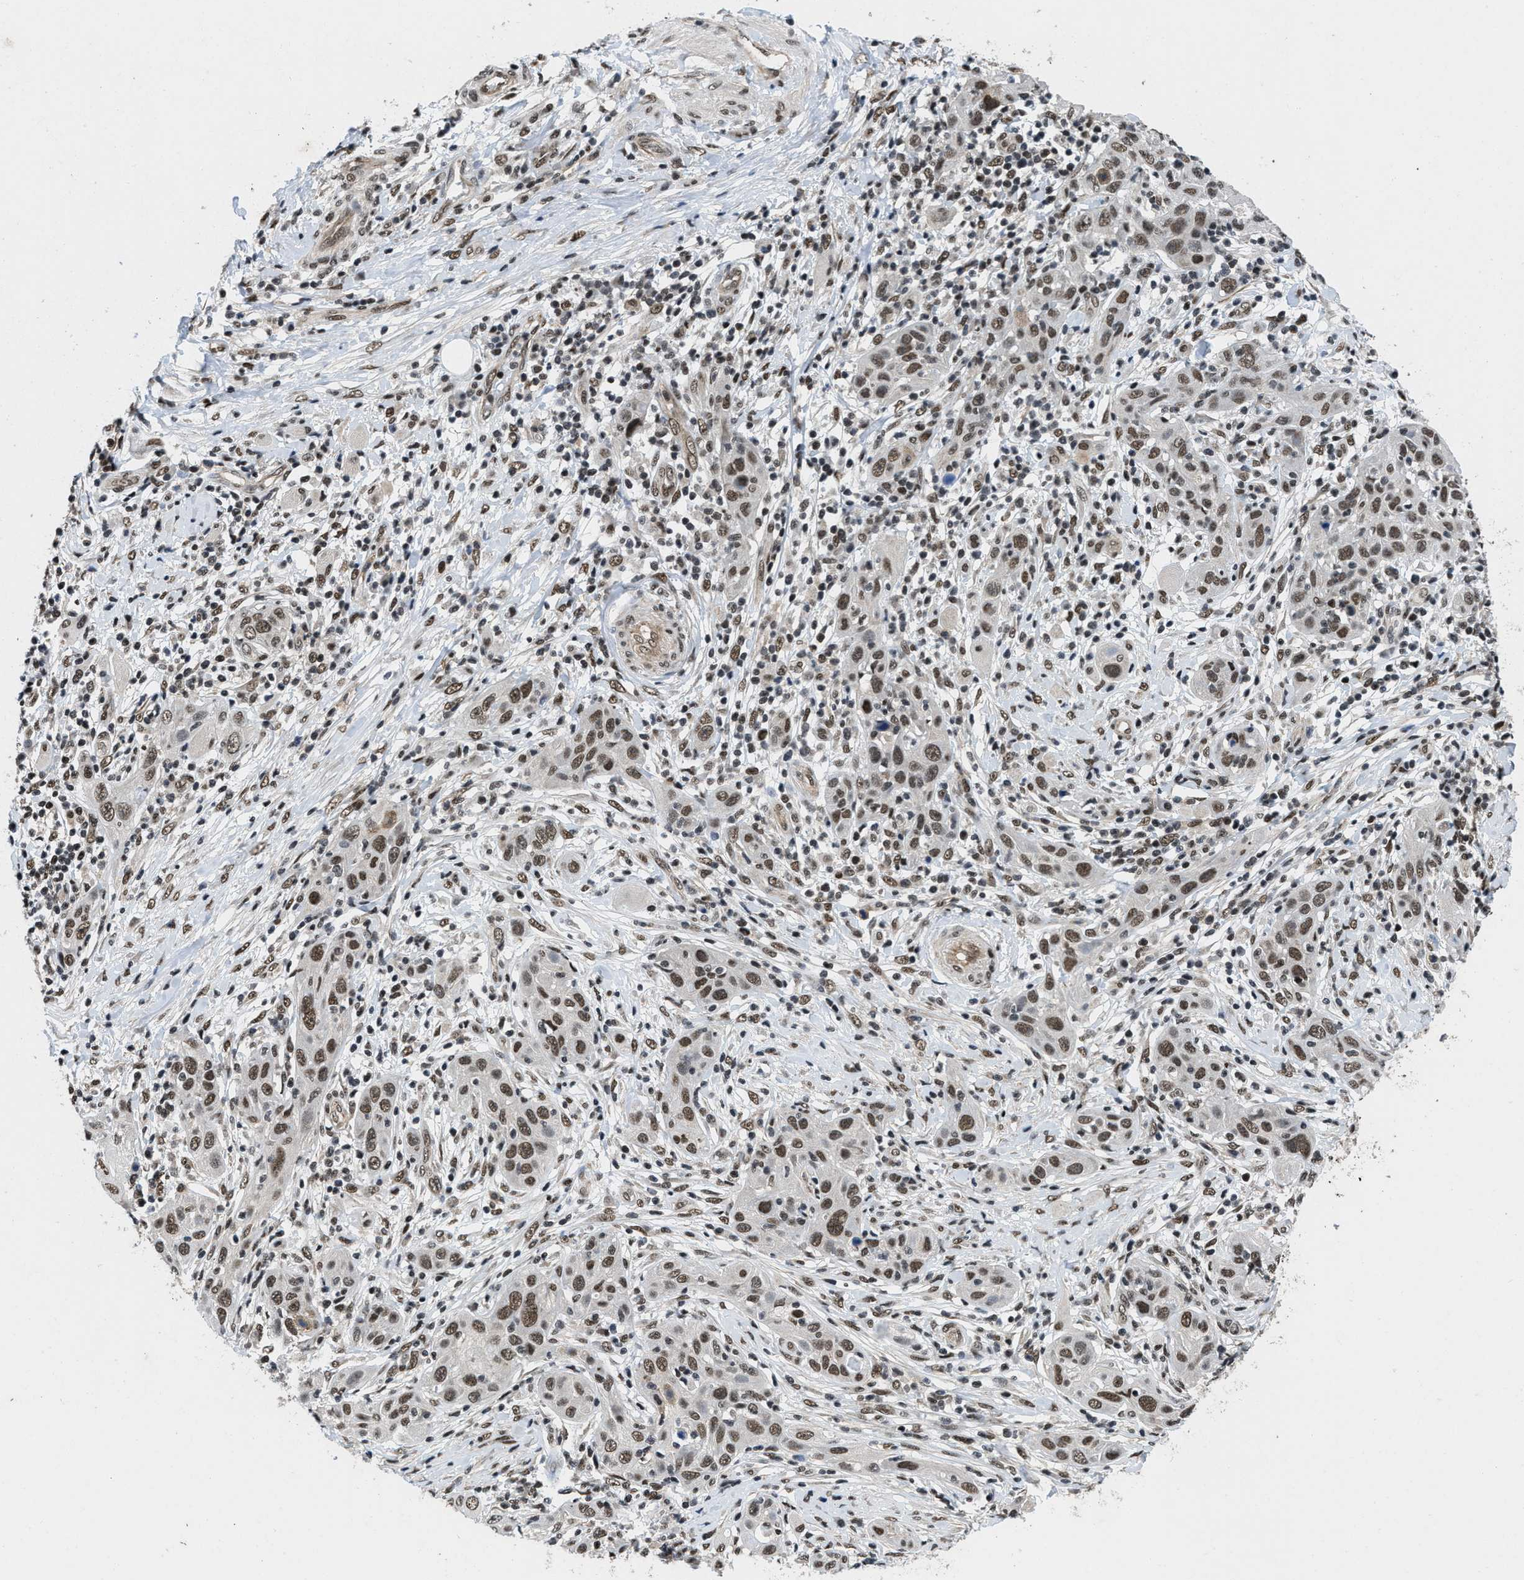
{"staining": {"intensity": "moderate", "quantity": ">75%", "location": "nuclear"}, "tissue": "skin cancer", "cell_type": "Tumor cells", "image_type": "cancer", "snomed": [{"axis": "morphology", "description": "Squamous cell carcinoma, NOS"}, {"axis": "topography", "description": "Skin"}], "caption": "A medium amount of moderate nuclear expression is present in approximately >75% of tumor cells in squamous cell carcinoma (skin) tissue.", "gene": "SAFB", "patient": {"sex": "female", "age": 88}}